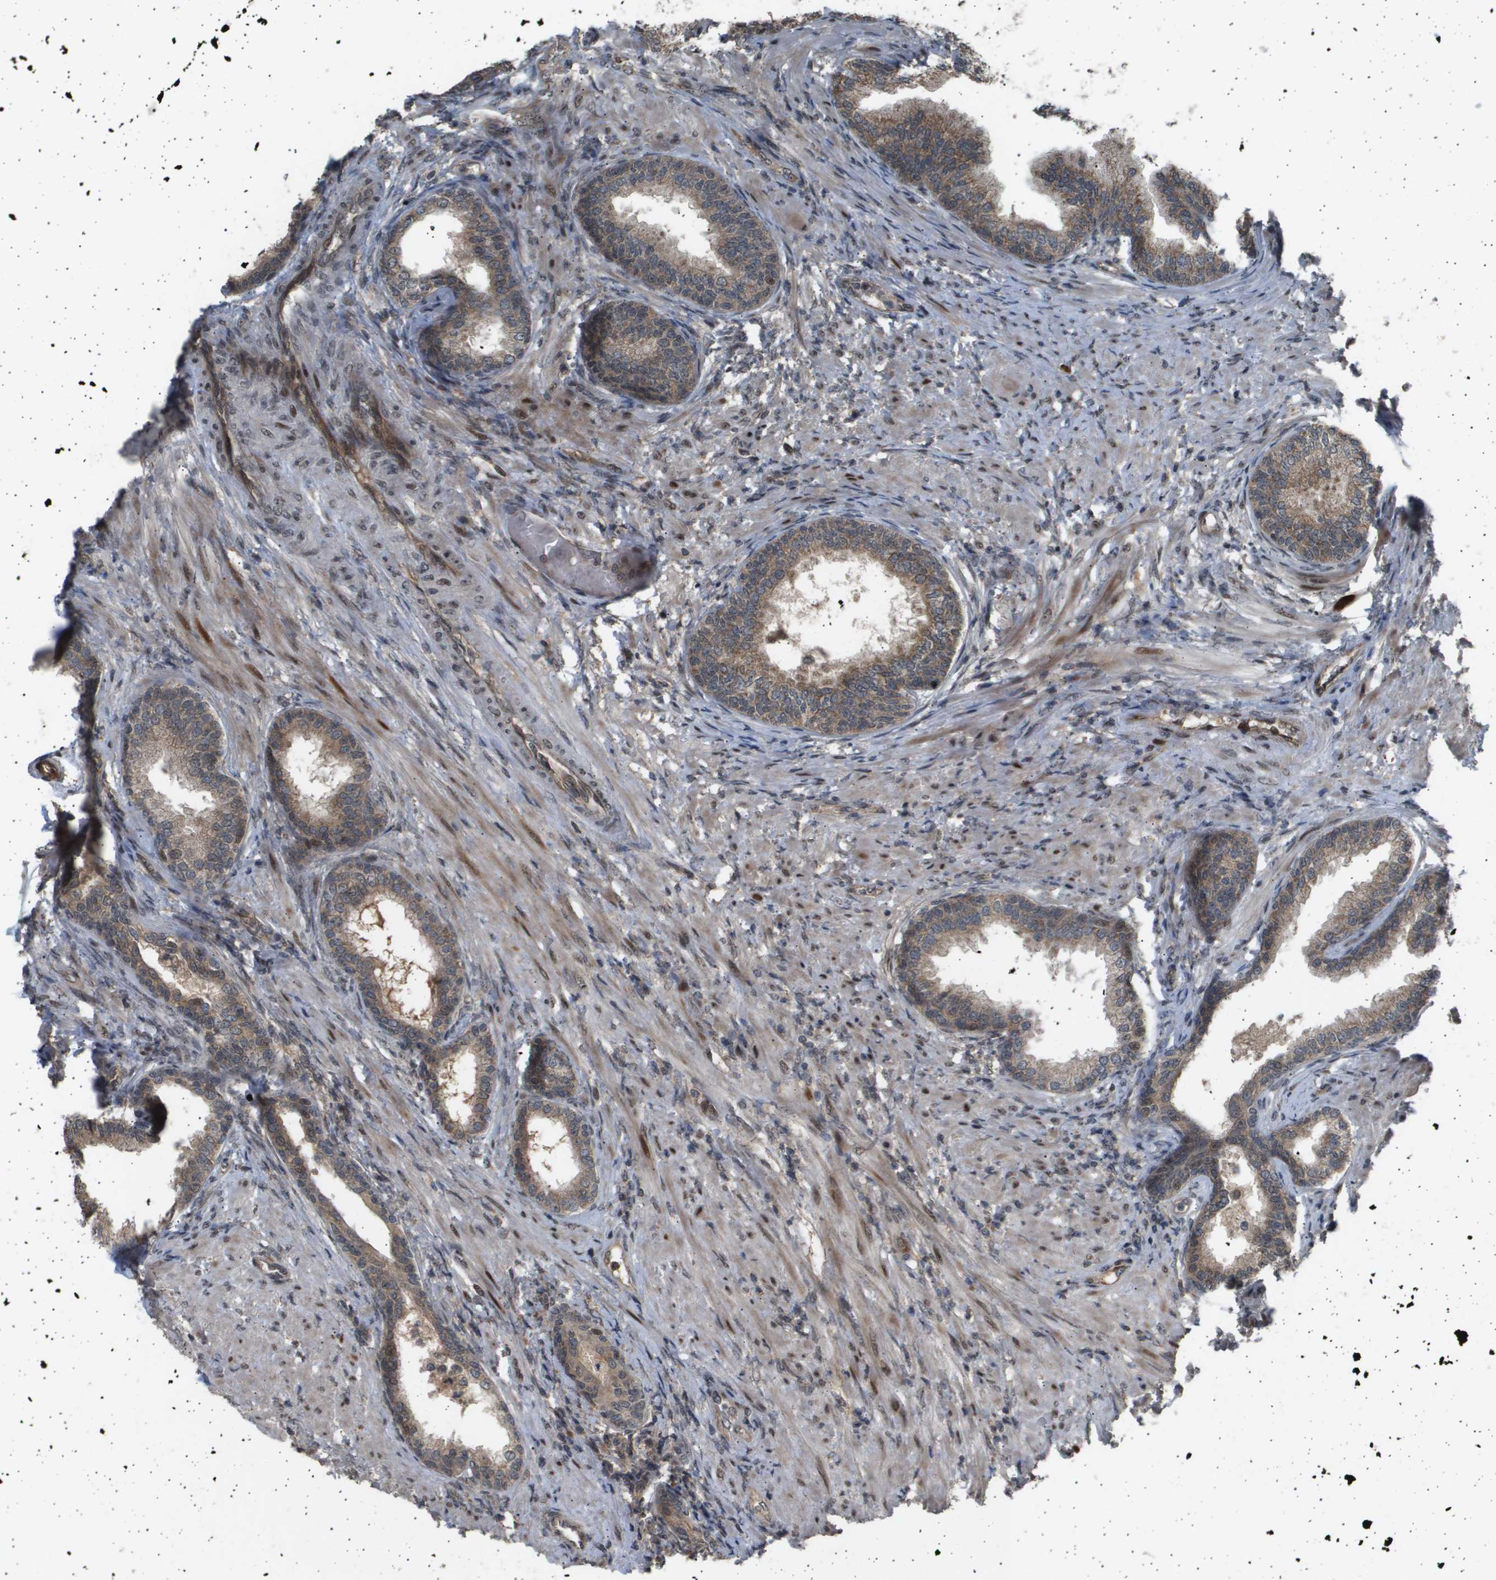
{"staining": {"intensity": "moderate", "quantity": ">75%", "location": "cytoplasmic/membranous"}, "tissue": "prostate", "cell_type": "Glandular cells", "image_type": "normal", "snomed": [{"axis": "morphology", "description": "Normal tissue, NOS"}, {"axis": "topography", "description": "Prostate"}], "caption": "A high-resolution photomicrograph shows IHC staining of normal prostate, which displays moderate cytoplasmic/membranous positivity in approximately >75% of glandular cells.", "gene": "TNRC6A", "patient": {"sex": "male", "age": 76}}